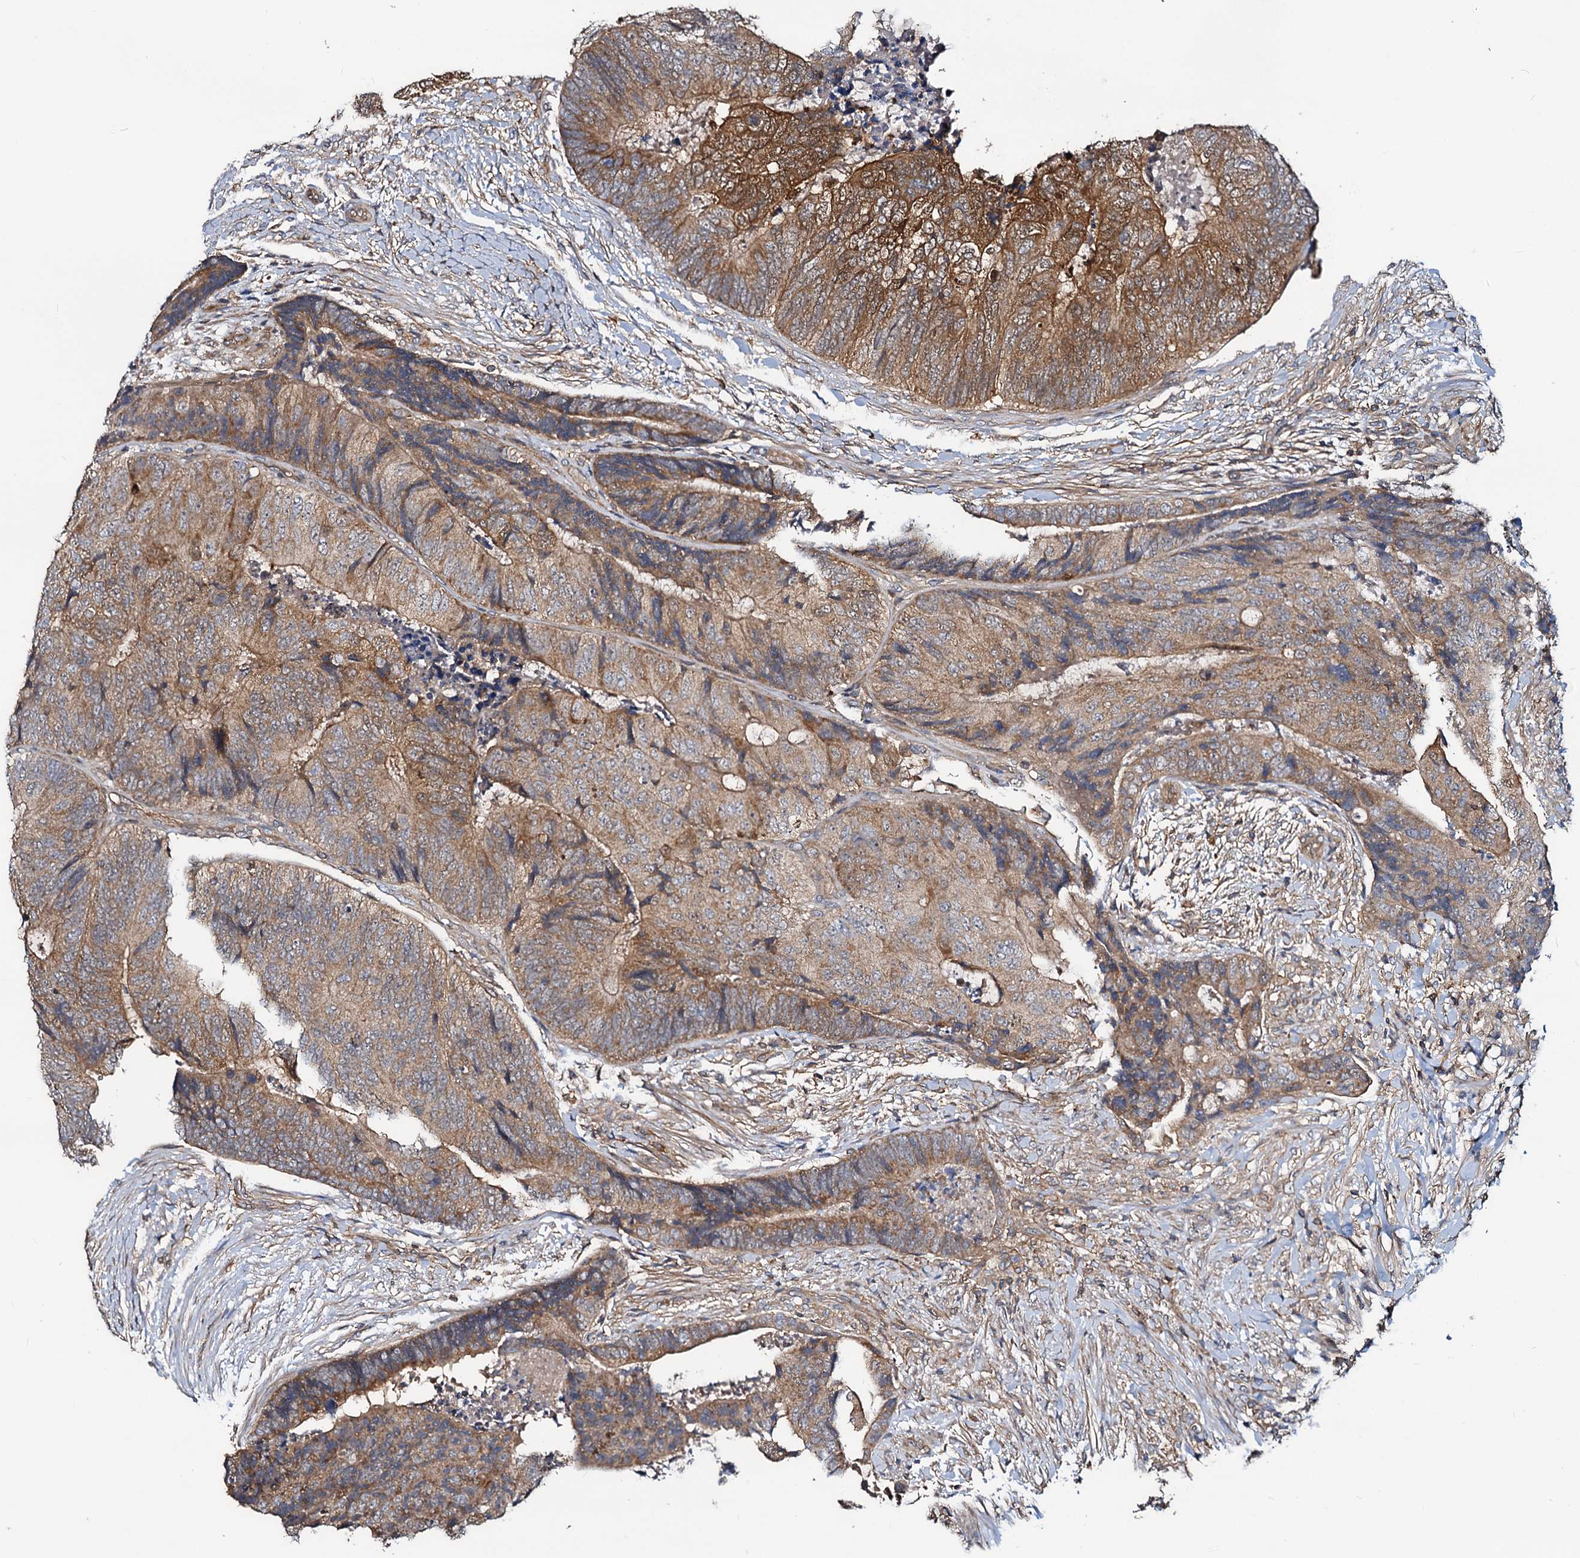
{"staining": {"intensity": "moderate", "quantity": ">75%", "location": "cytoplasmic/membranous"}, "tissue": "colorectal cancer", "cell_type": "Tumor cells", "image_type": "cancer", "snomed": [{"axis": "morphology", "description": "Adenocarcinoma, NOS"}, {"axis": "topography", "description": "Colon"}], "caption": "Colorectal adenocarcinoma stained with DAB IHC demonstrates medium levels of moderate cytoplasmic/membranous expression in about >75% of tumor cells. (Brightfield microscopy of DAB IHC at high magnification).", "gene": "IDI1", "patient": {"sex": "female", "age": 67}}